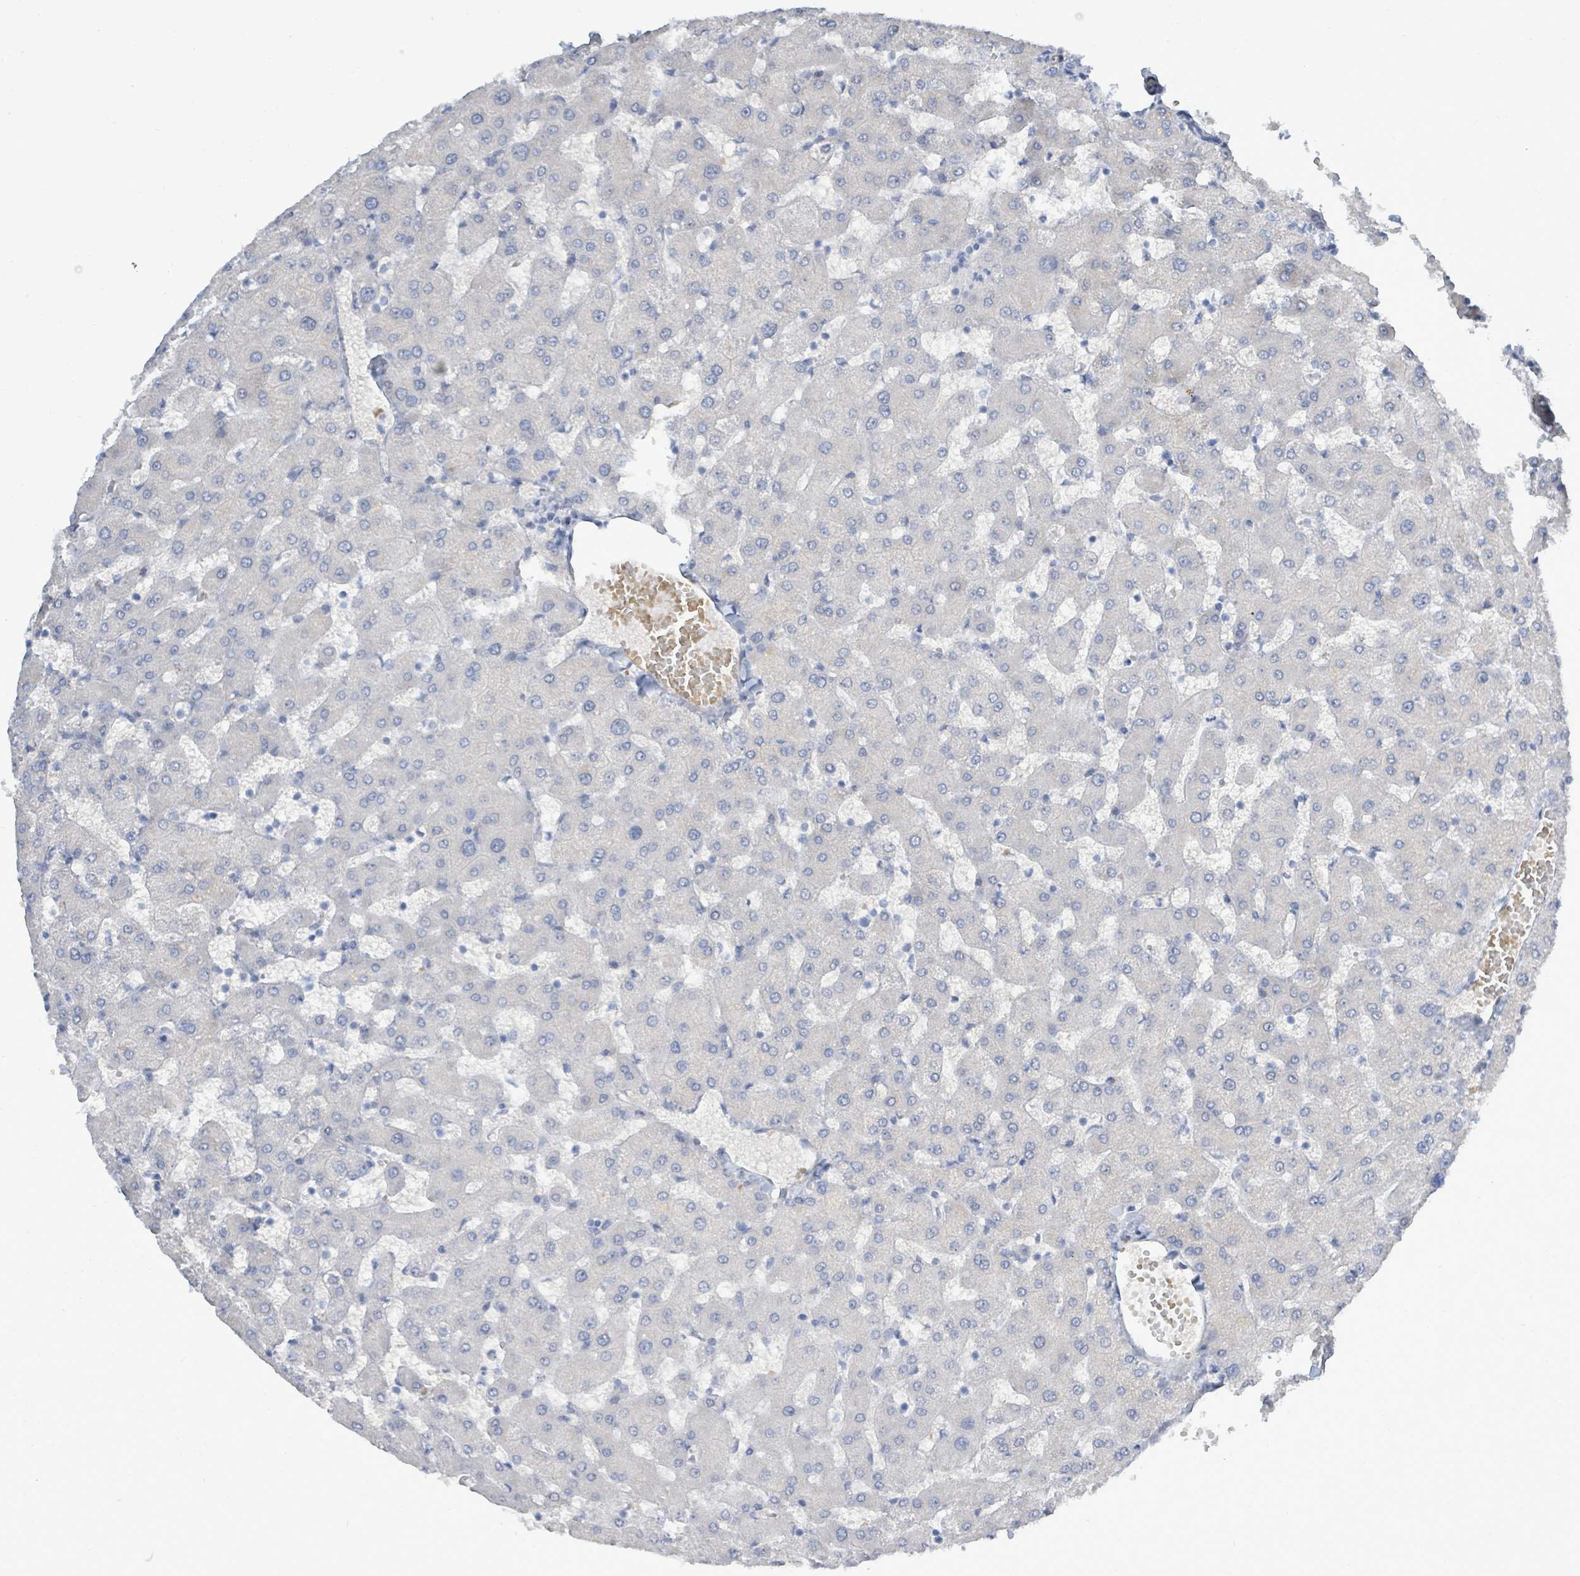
{"staining": {"intensity": "negative", "quantity": "none", "location": "none"}, "tissue": "liver", "cell_type": "Cholangiocytes", "image_type": "normal", "snomed": [{"axis": "morphology", "description": "Normal tissue, NOS"}, {"axis": "topography", "description": "Liver"}], "caption": "Immunohistochemistry (IHC) of normal liver reveals no expression in cholangiocytes.", "gene": "DMRTC1B", "patient": {"sex": "female", "age": 63}}